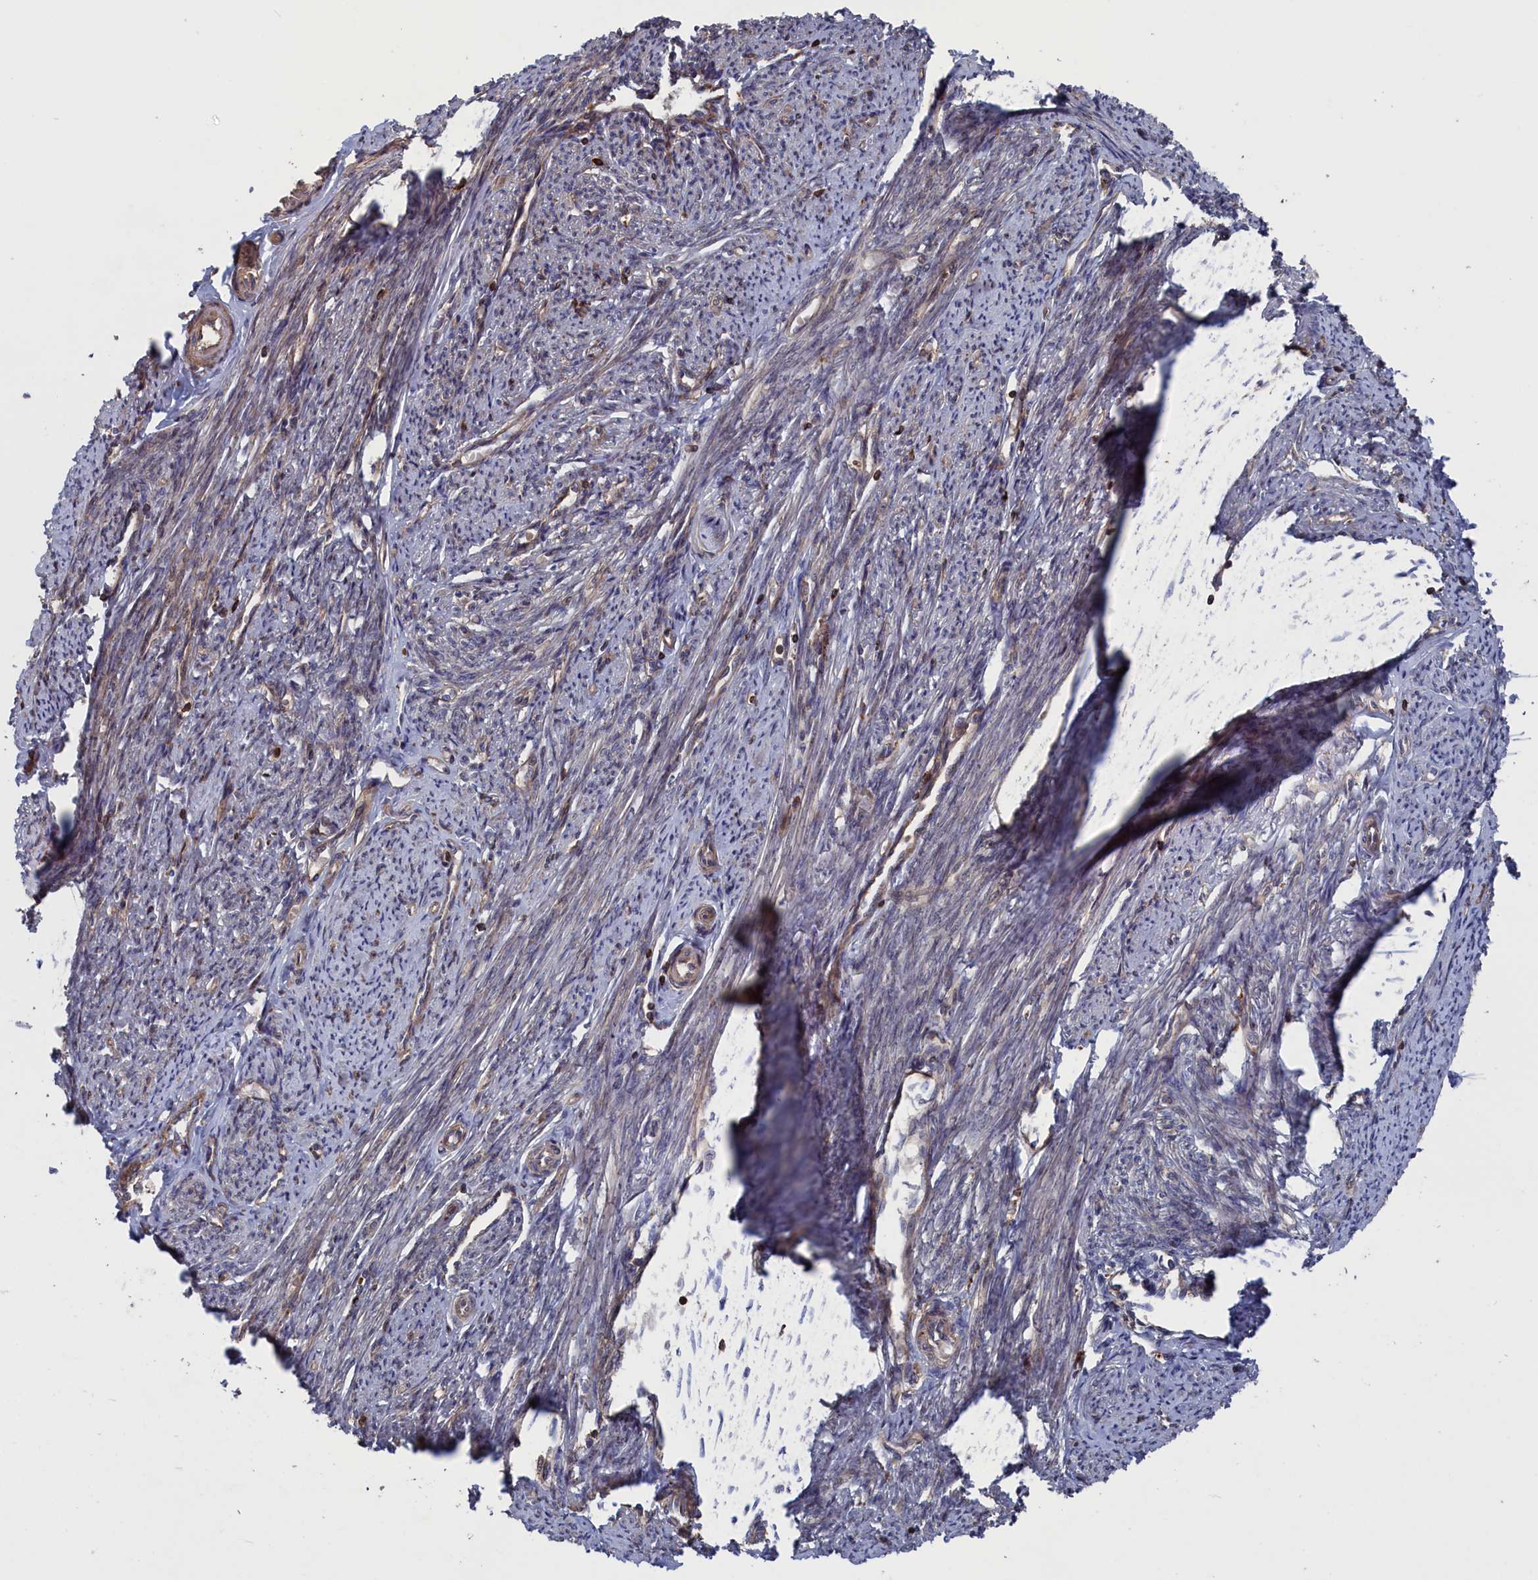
{"staining": {"intensity": "moderate", "quantity": "25%-75%", "location": "cytoplasmic/membranous"}, "tissue": "smooth muscle", "cell_type": "Smooth muscle cells", "image_type": "normal", "snomed": [{"axis": "morphology", "description": "Normal tissue, NOS"}, {"axis": "topography", "description": "Smooth muscle"}, {"axis": "topography", "description": "Uterus"}], "caption": "The photomicrograph reveals staining of normal smooth muscle, revealing moderate cytoplasmic/membranous protein positivity (brown color) within smooth muscle cells.", "gene": "PLA2G15", "patient": {"sex": "female", "age": 59}}